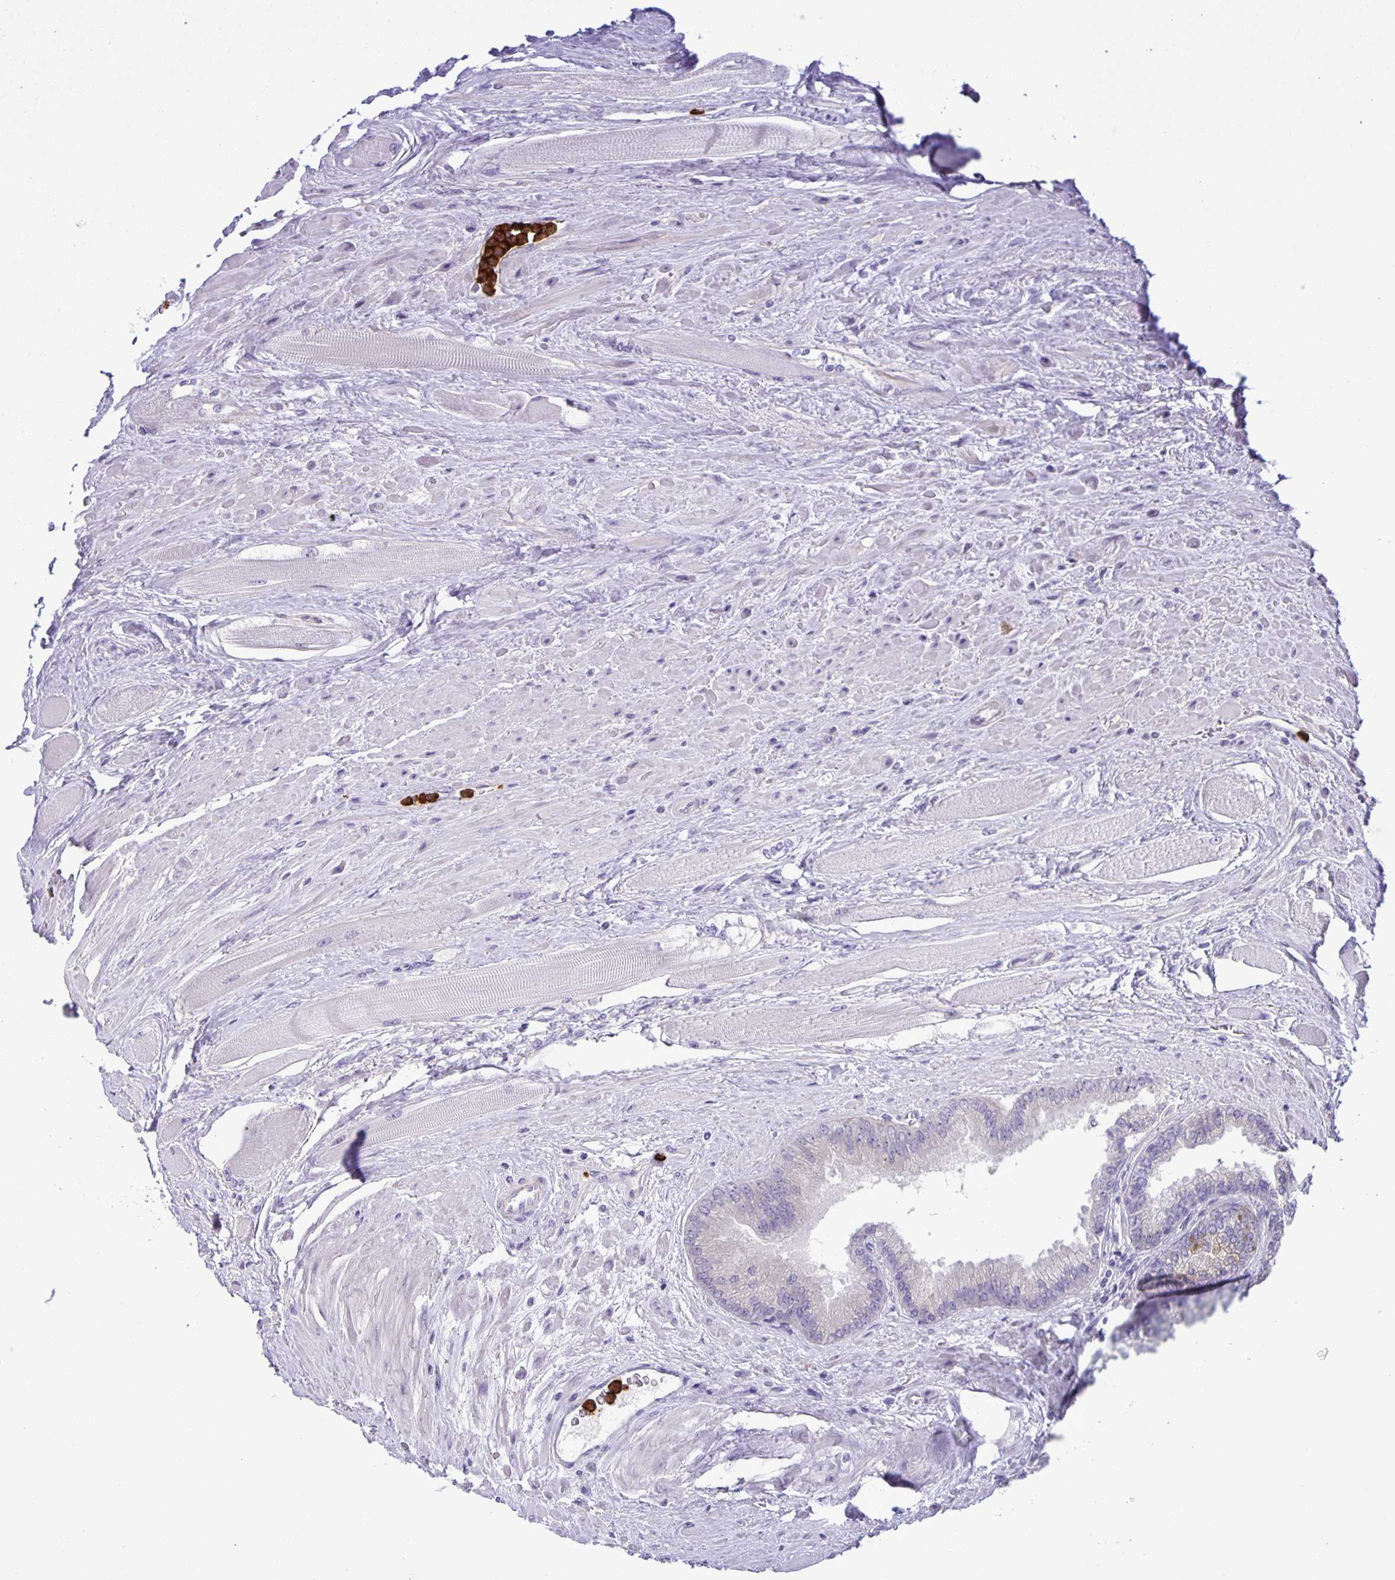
{"staining": {"intensity": "negative", "quantity": "none", "location": "none"}, "tissue": "prostate cancer", "cell_type": "Tumor cells", "image_type": "cancer", "snomed": [{"axis": "morphology", "description": "Adenocarcinoma, Low grade"}, {"axis": "topography", "description": "Prostate"}], "caption": "Immunohistochemistry histopathology image of human low-grade adenocarcinoma (prostate) stained for a protein (brown), which reveals no expression in tumor cells.", "gene": "ADCK1", "patient": {"sex": "male", "age": 67}}